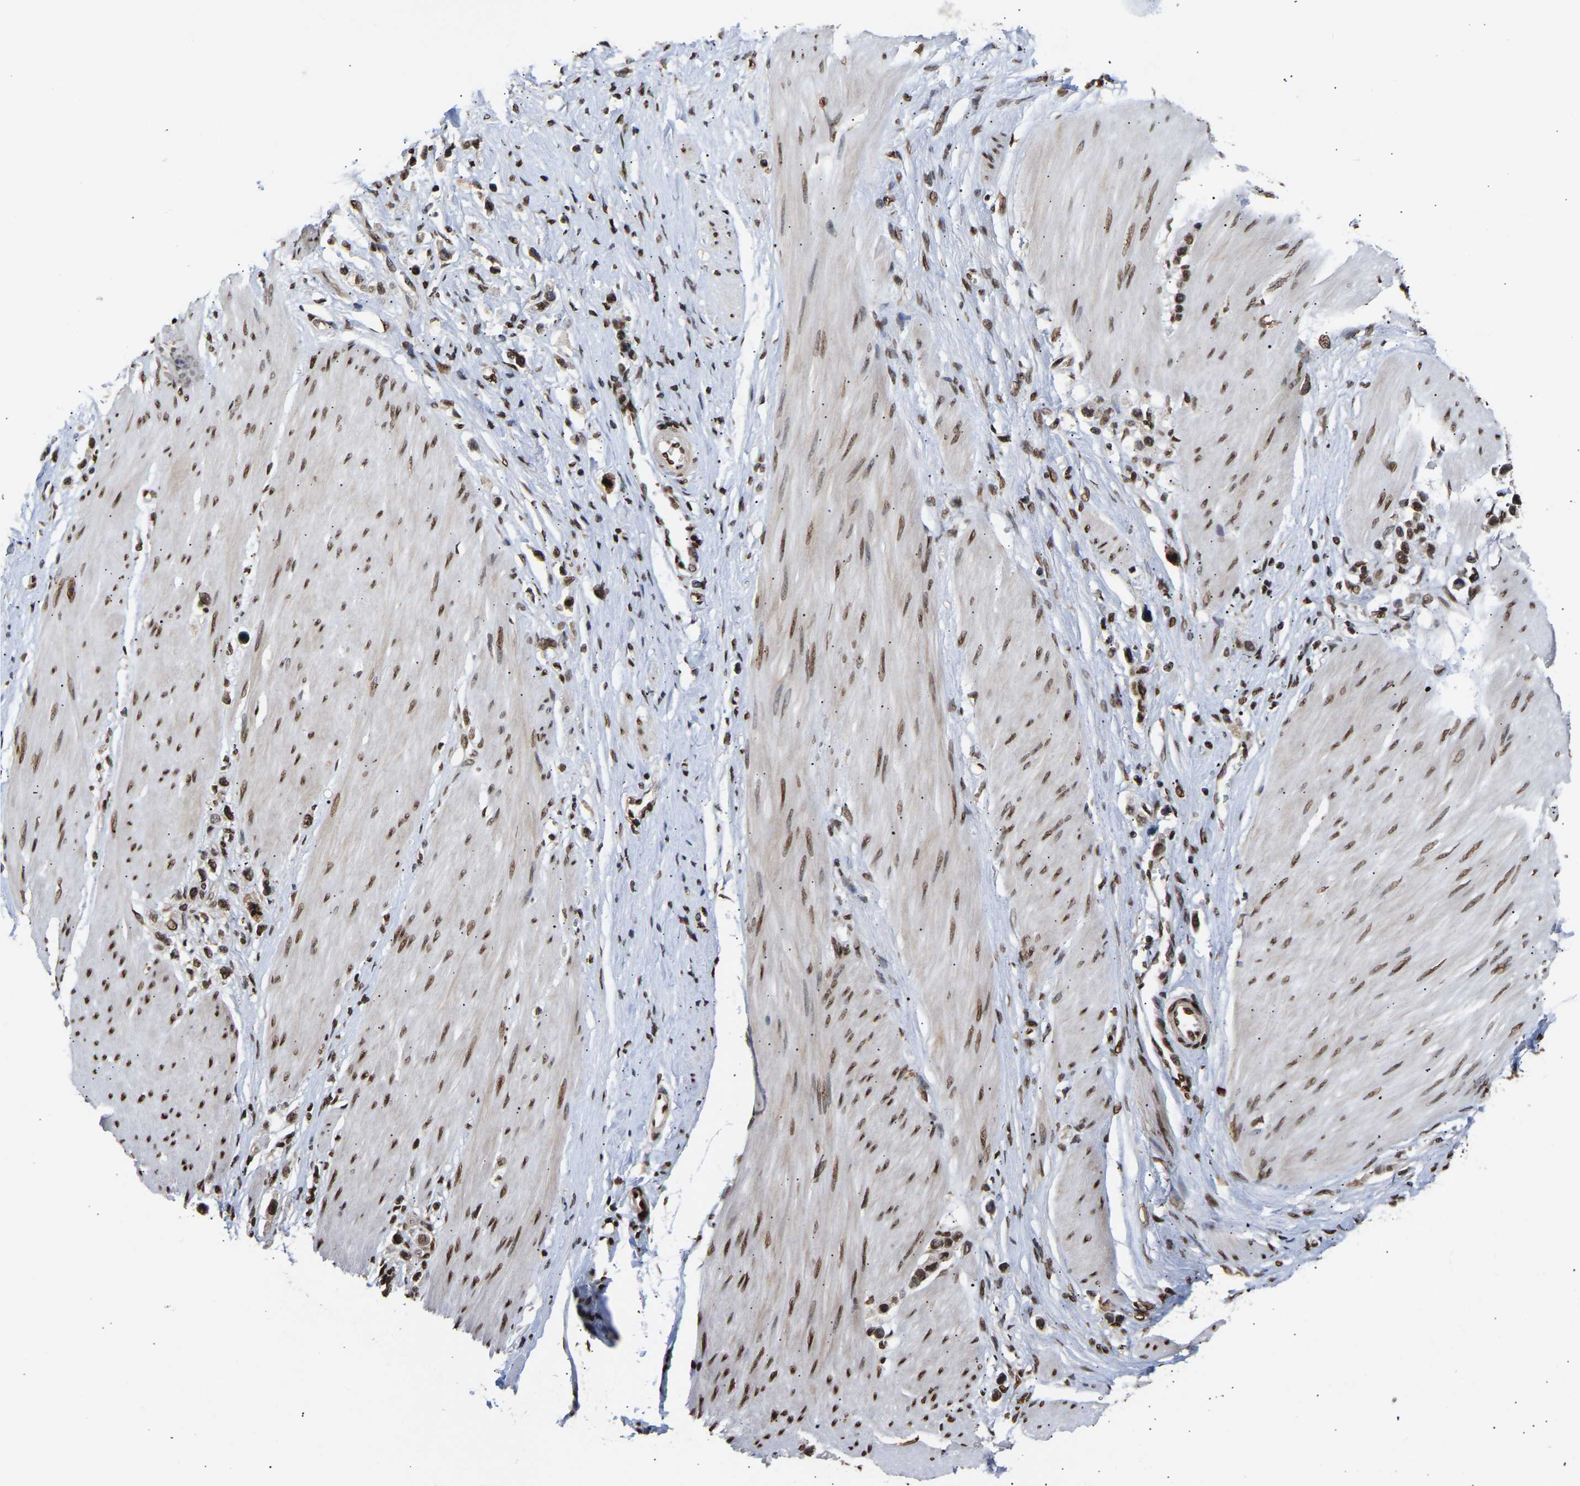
{"staining": {"intensity": "moderate", "quantity": ">75%", "location": "nuclear"}, "tissue": "stomach cancer", "cell_type": "Tumor cells", "image_type": "cancer", "snomed": [{"axis": "morphology", "description": "Adenocarcinoma, NOS"}, {"axis": "topography", "description": "Stomach"}], "caption": "Protein positivity by IHC exhibits moderate nuclear expression in about >75% of tumor cells in stomach adenocarcinoma. (Stains: DAB (3,3'-diaminobenzidine) in brown, nuclei in blue, Microscopy: brightfield microscopy at high magnification).", "gene": "PSIP1", "patient": {"sex": "female", "age": 65}}